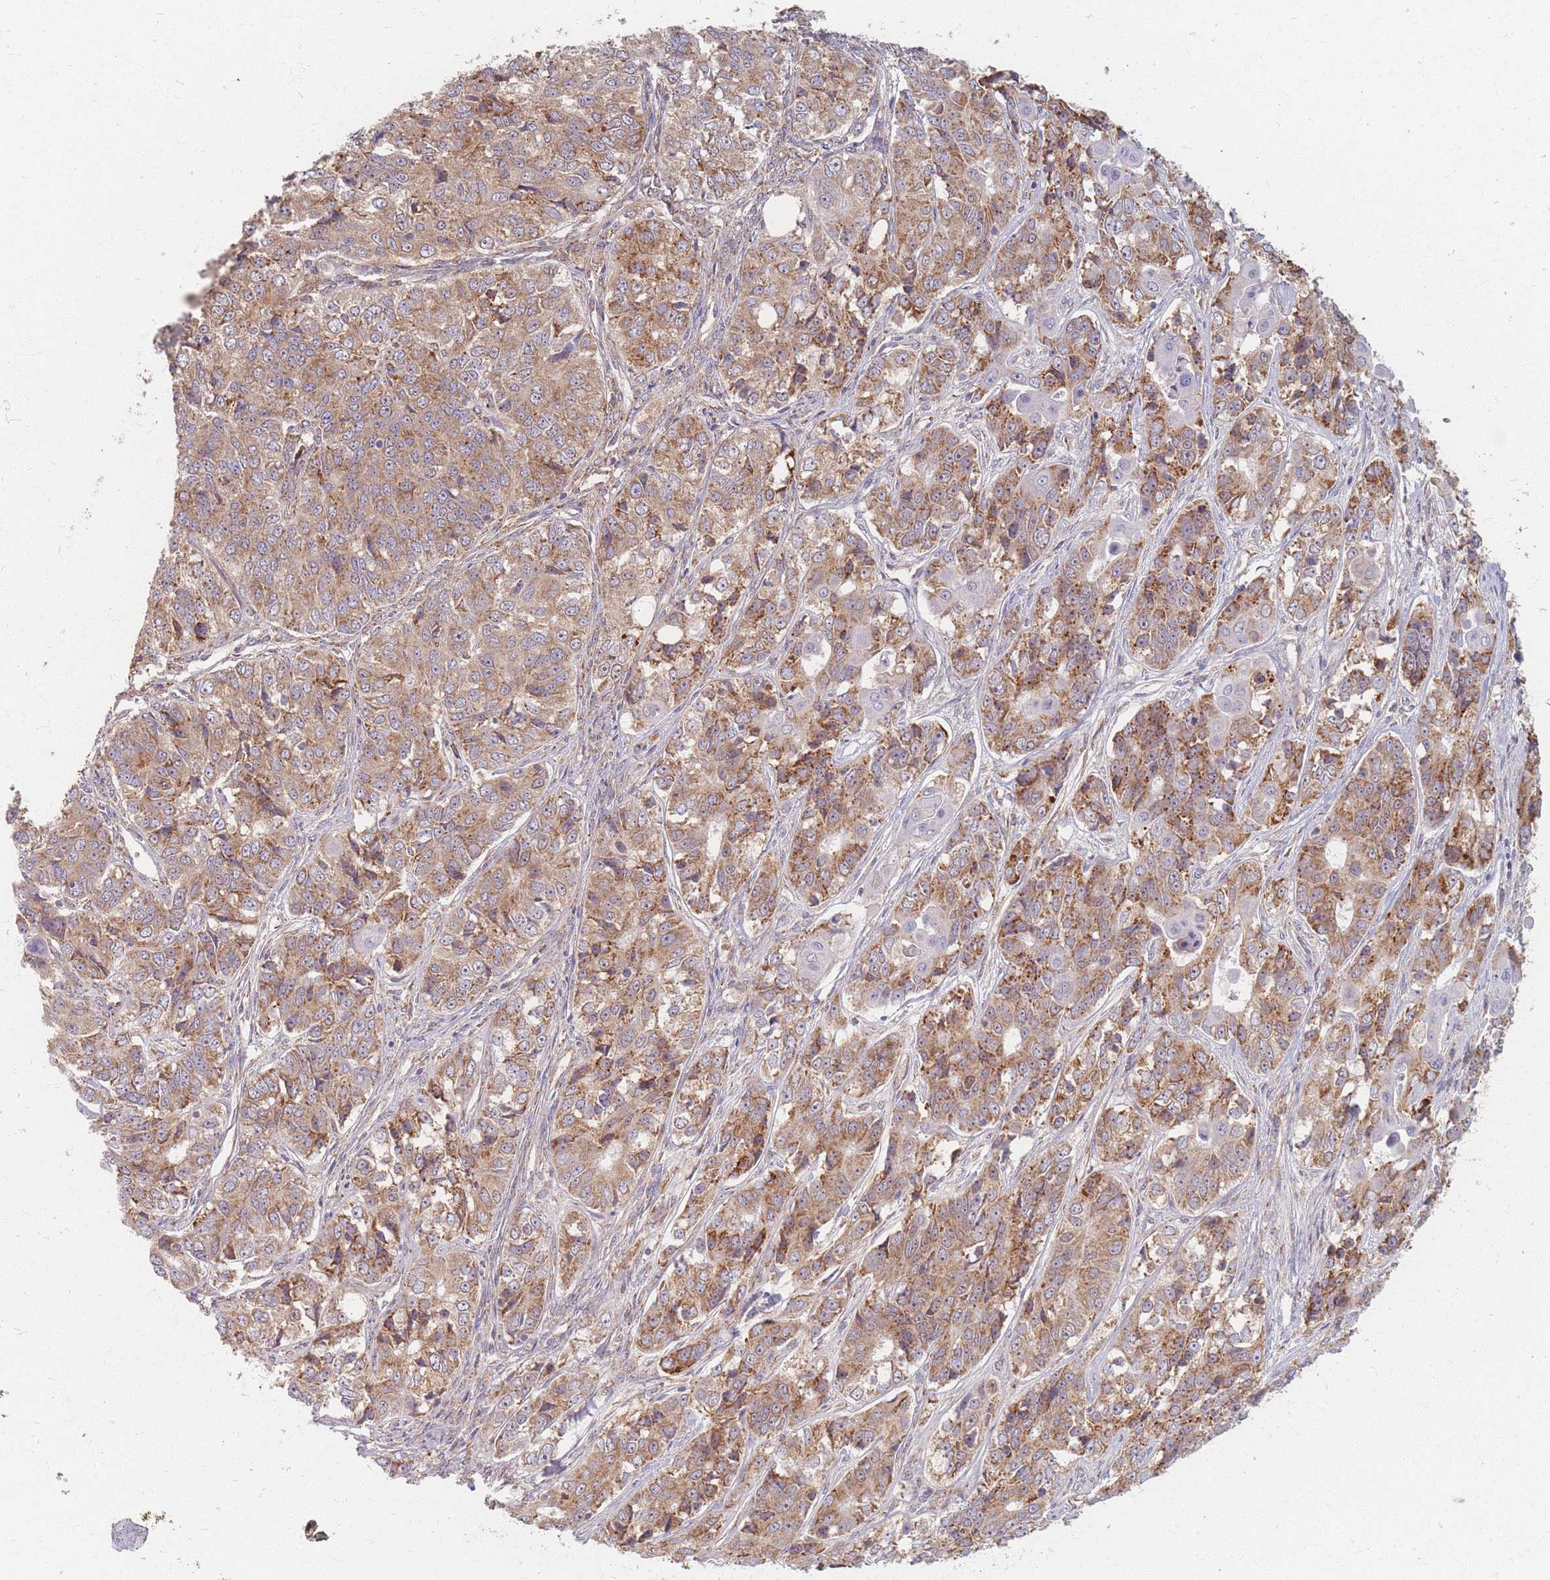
{"staining": {"intensity": "moderate", "quantity": ">75%", "location": "cytoplasmic/membranous"}, "tissue": "ovarian cancer", "cell_type": "Tumor cells", "image_type": "cancer", "snomed": [{"axis": "morphology", "description": "Carcinoma, endometroid"}, {"axis": "topography", "description": "Ovary"}], "caption": "Protein analysis of ovarian cancer tissue displays moderate cytoplasmic/membranous staining in about >75% of tumor cells.", "gene": "SMIM14", "patient": {"sex": "female", "age": 51}}